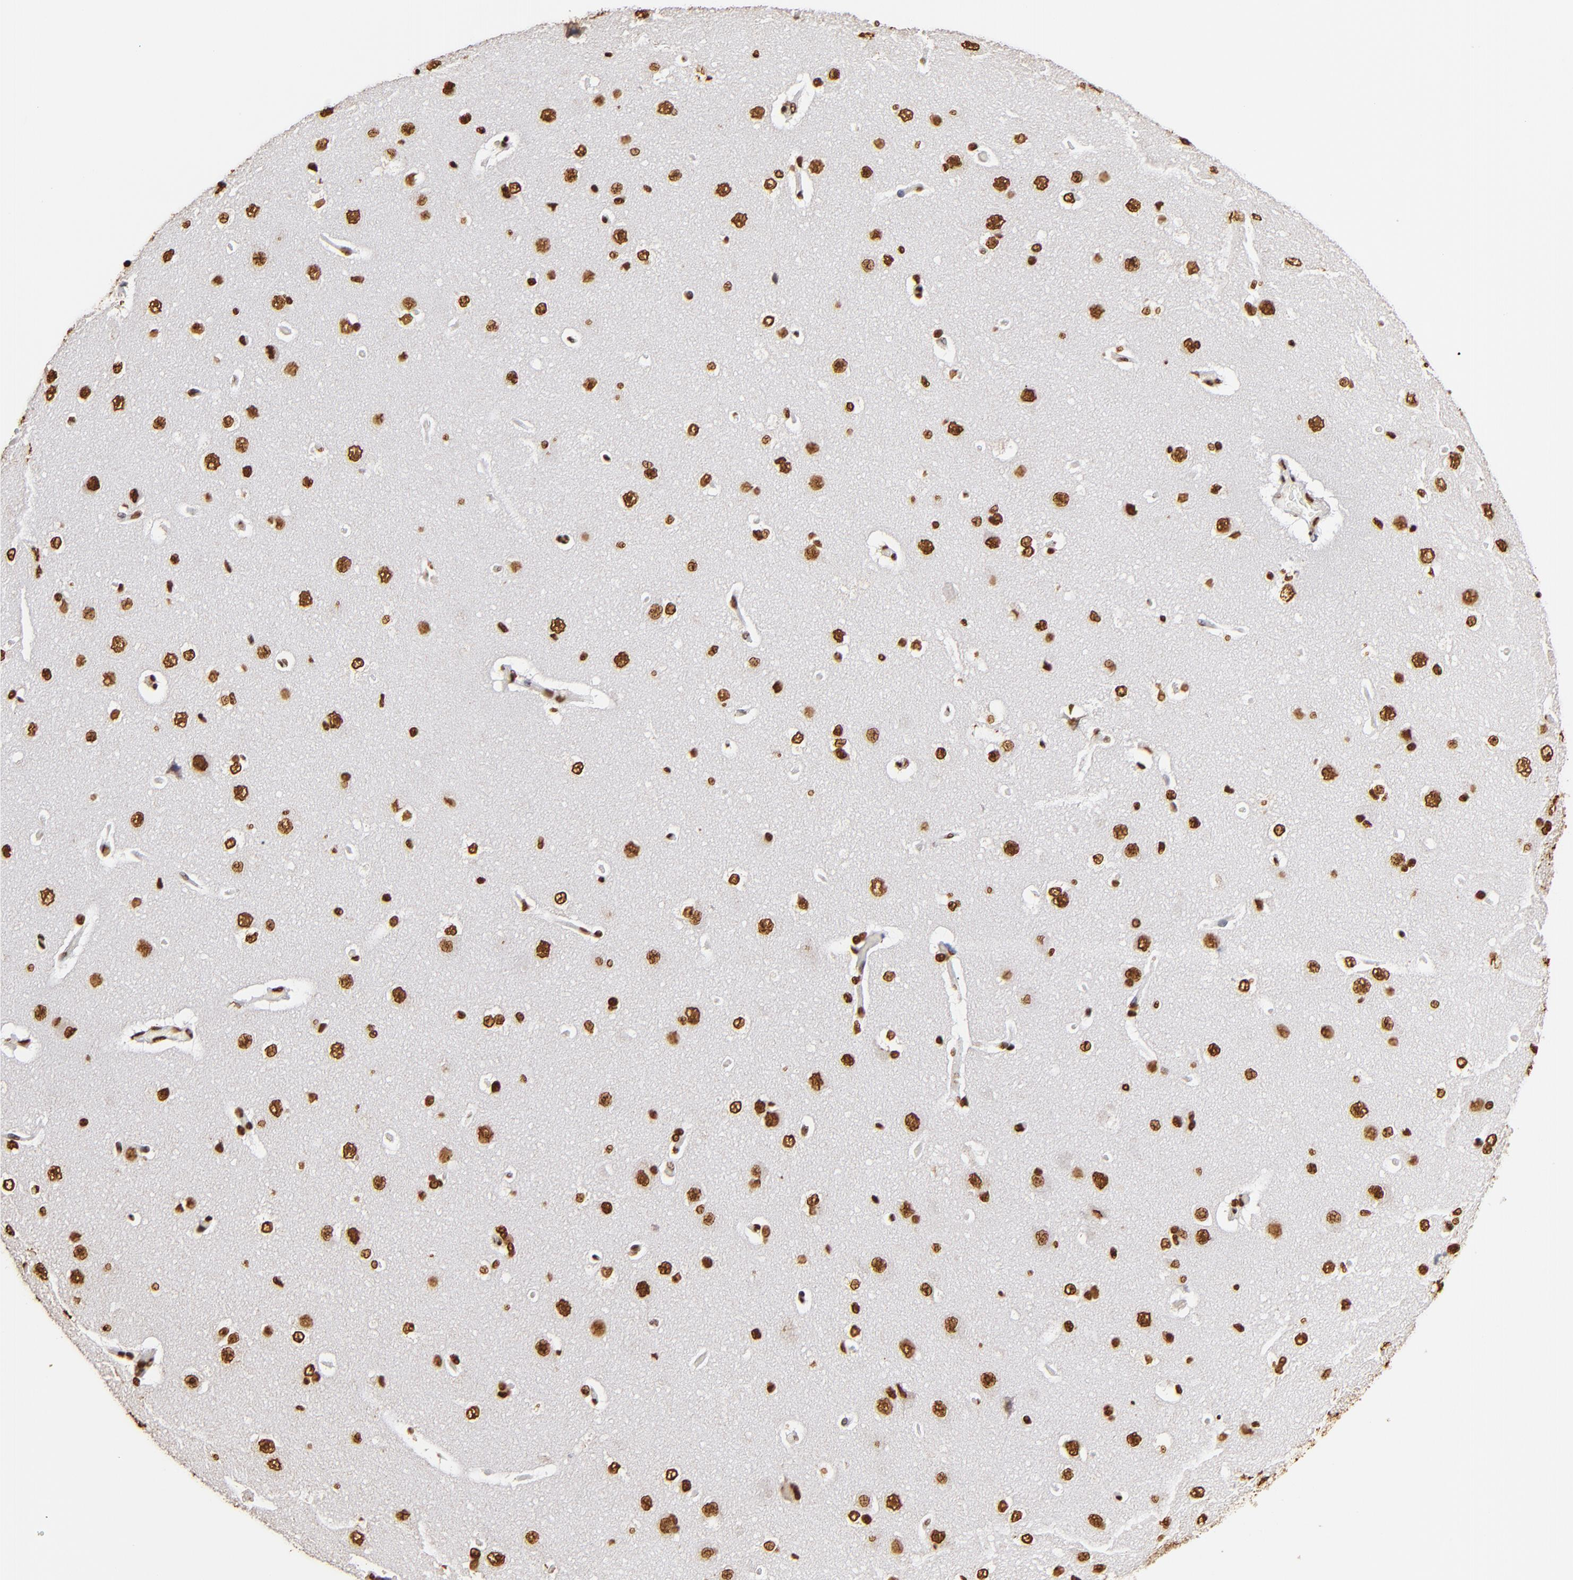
{"staining": {"intensity": "strong", "quantity": ">75%", "location": "nuclear"}, "tissue": "cerebral cortex", "cell_type": "Endothelial cells", "image_type": "normal", "snomed": [{"axis": "morphology", "description": "Normal tissue, NOS"}, {"axis": "topography", "description": "Cerebral cortex"}], "caption": "This is an image of immunohistochemistry staining of unremarkable cerebral cortex, which shows strong expression in the nuclear of endothelial cells.", "gene": "ILF3", "patient": {"sex": "female", "age": 45}}